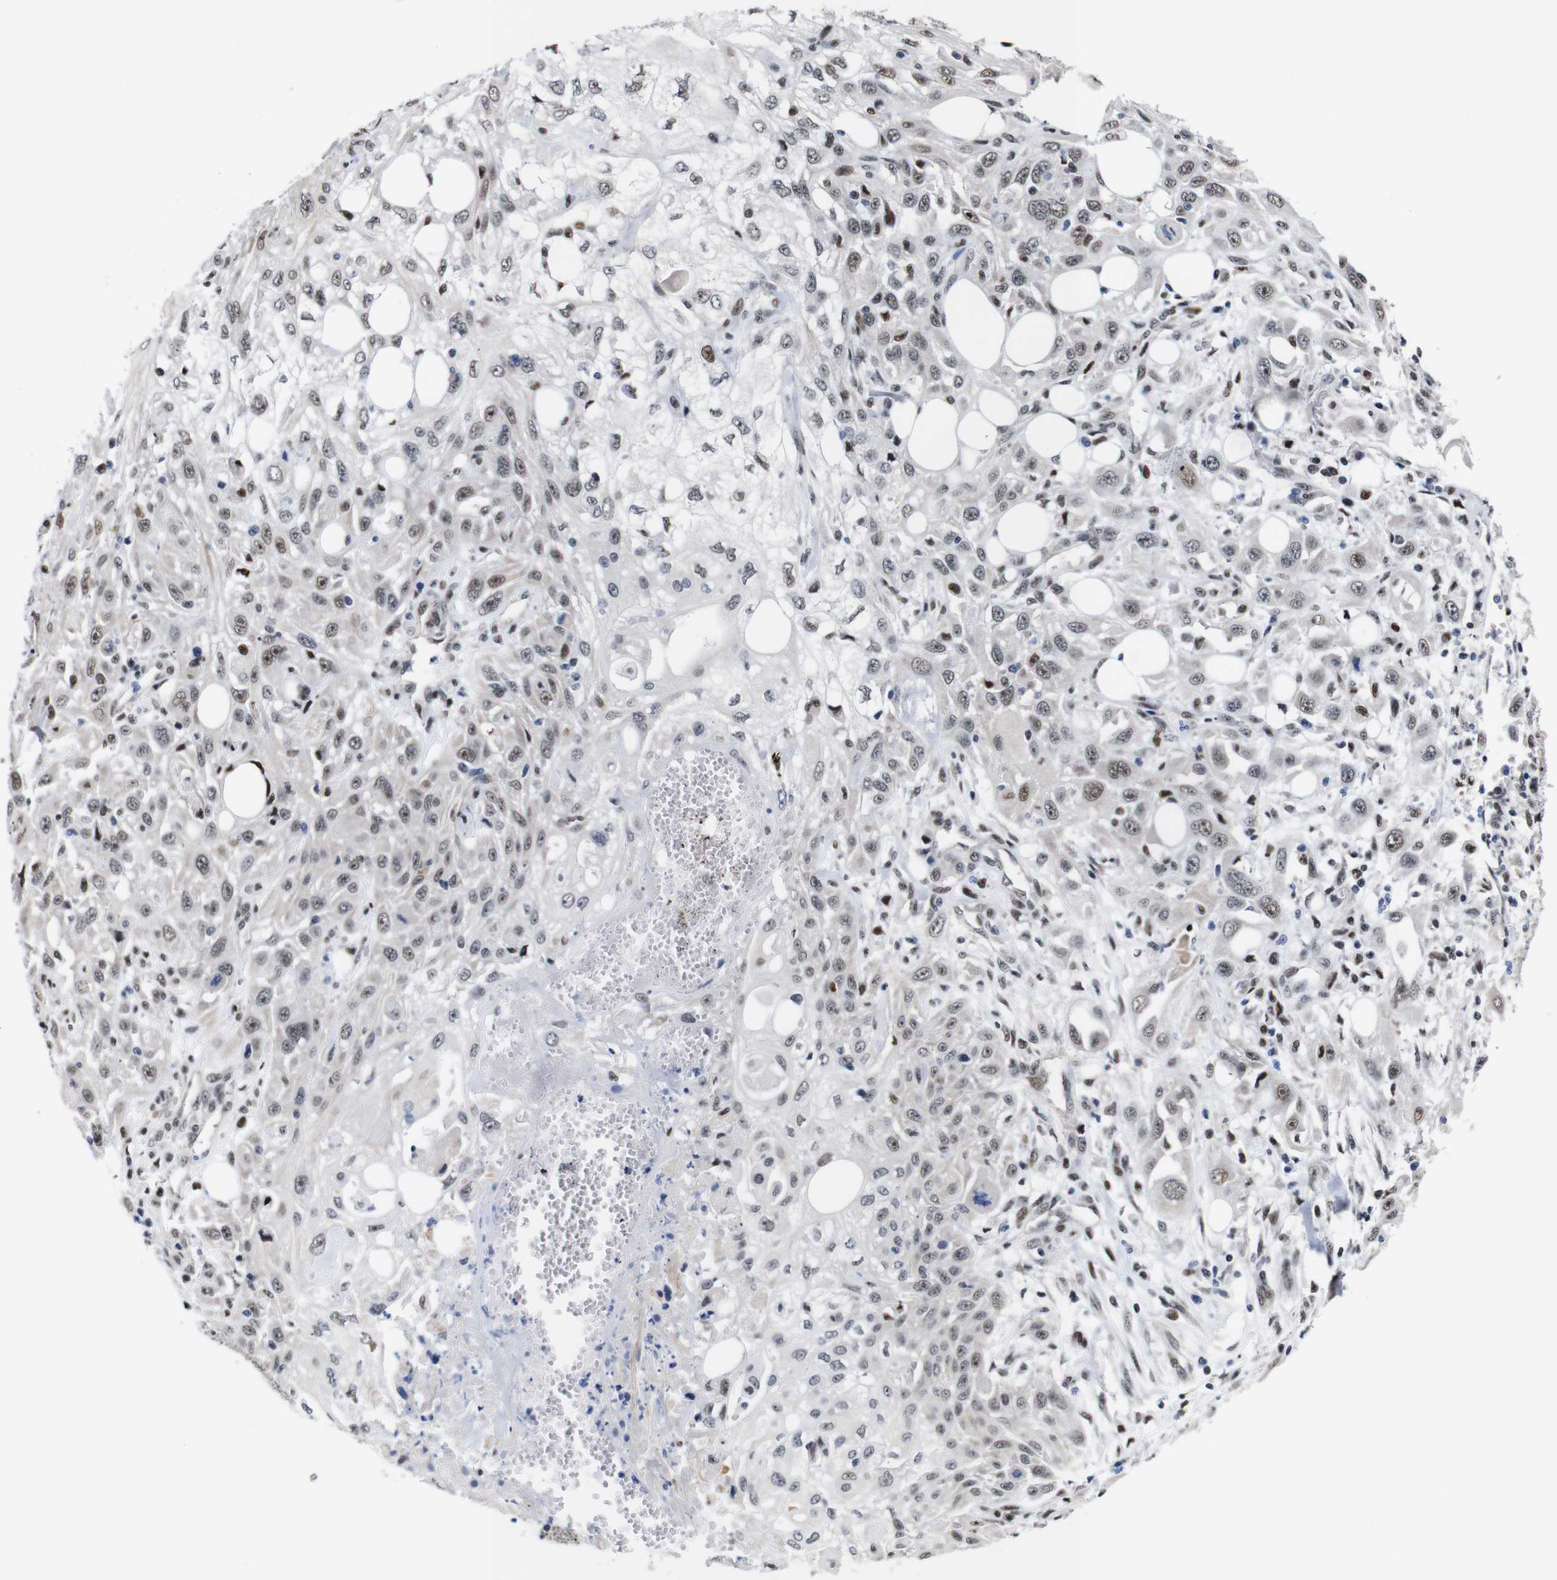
{"staining": {"intensity": "weak", "quantity": ">75%", "location": "nuclear"}, "tissue": "skin cancer", "cell_type": "Tumor cells", "image_type": "cancer", "snomed": [{"axis": "morphology", "description": "Squamous cell carcinoma, NOS"}, {"axis": "topography", "description": "Skin"}], "caption": "Skin cancer (squamous cell carcinoma) tissue exhibits weak nuclear expression in about >75% of tumor cells", "gene": "GATA6", "patient": {"sex": "male", "age": 75}}